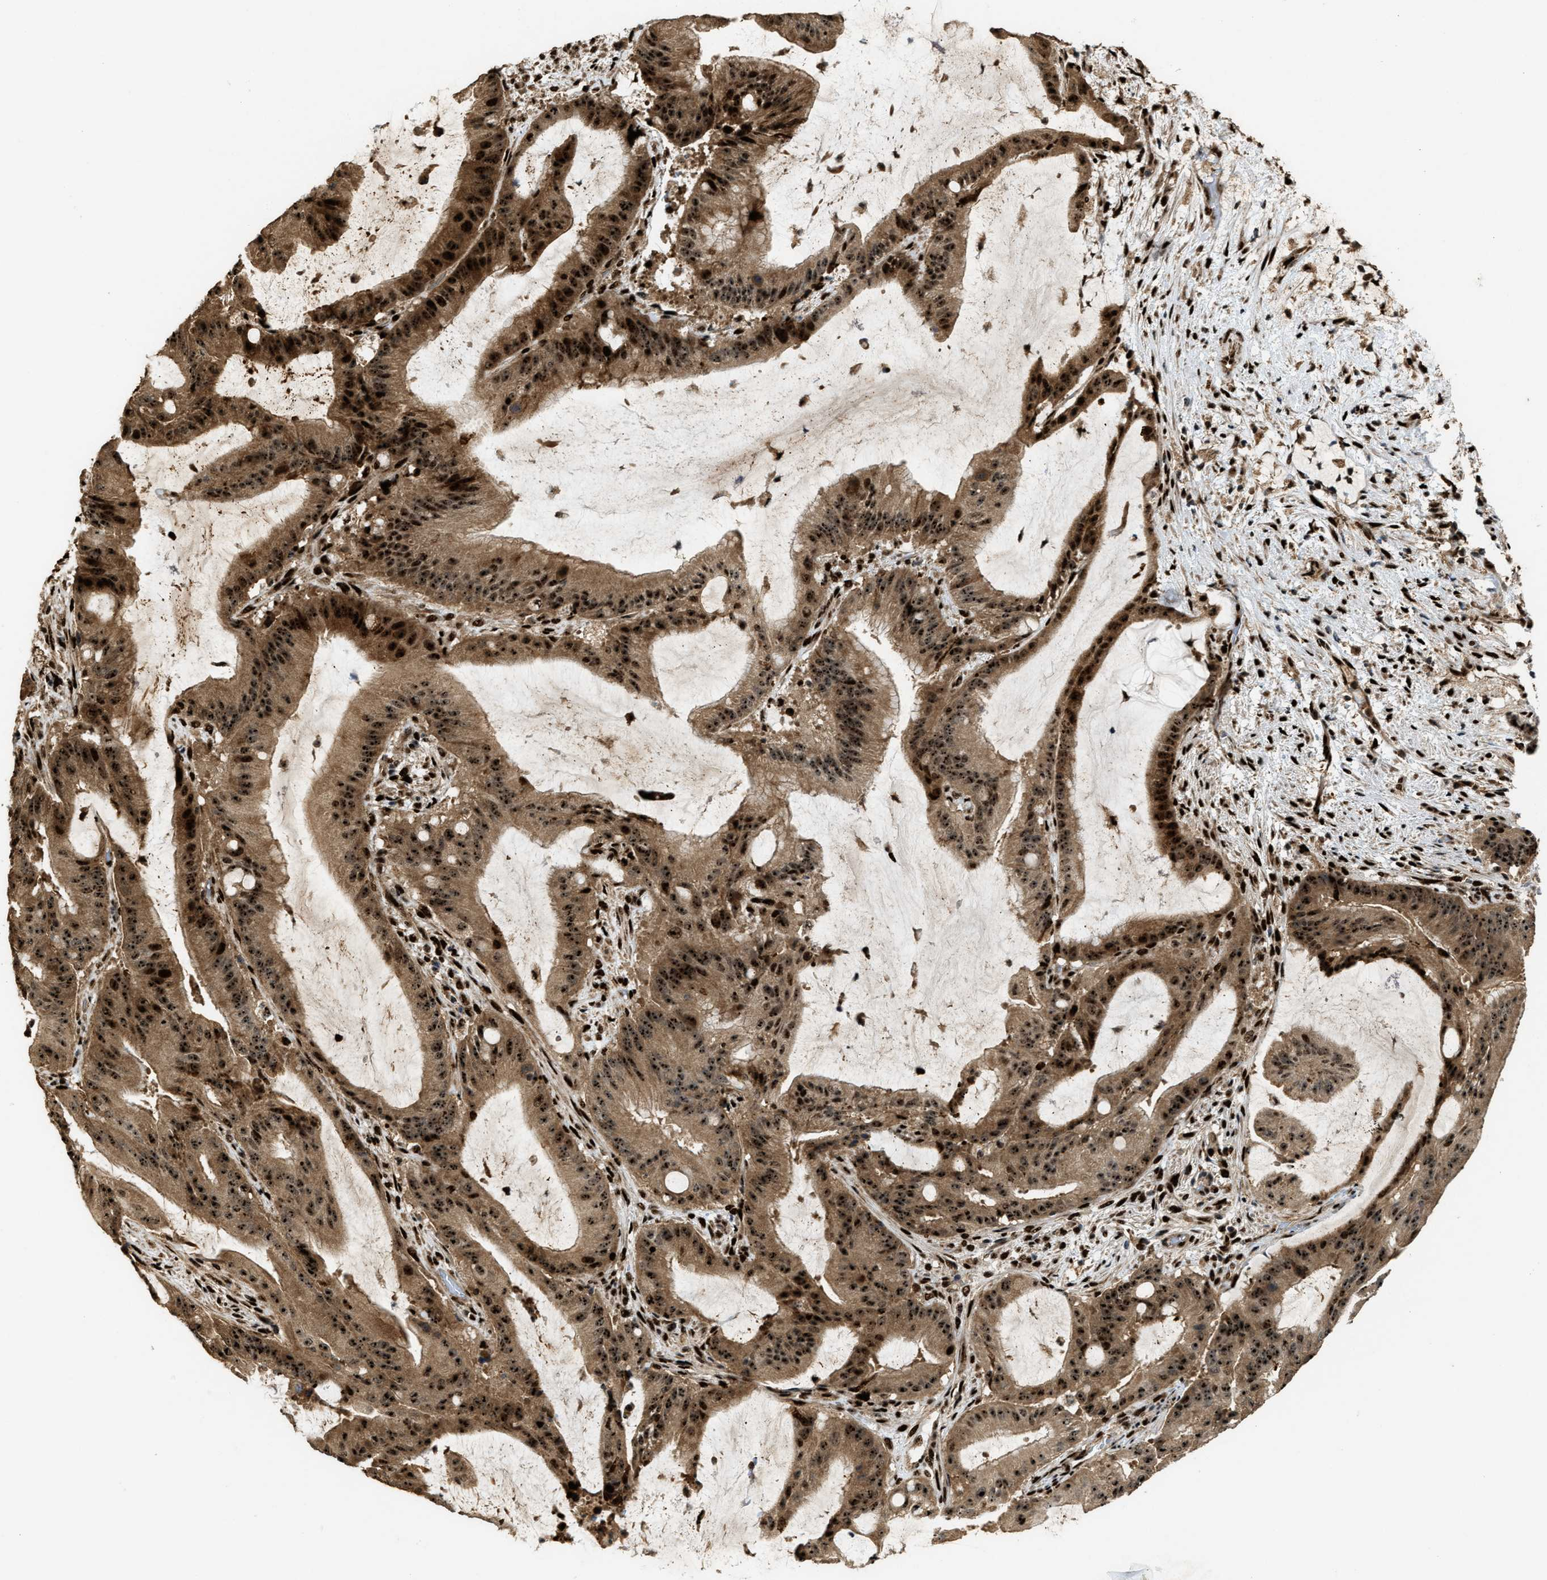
{"staining": {"intensity": "strong", "quantity": ">75%", "location": "cytoplasmic/membranous,nuclear"}, "tissue": "liver cancer", "cell_type": "Tumor cells", "image_type": "cancer", "snomed": [{"axis": "morphology", "description": "Normal tissue, NOS"}, {"axis": "morphology", "description": "Cholangiocarcinoma"}, {"axis": "topography", "description": "Liver"}, {"axis": "topography", "description": "Peripheral nerve tissue"}], "caption": "High-magnification brightfield microscopy of liver cancer (cholangiocarcinoma) stained with DAB (brown) and counterstained with hematoxylin (blue). tumor cells exhibit strong cytoplasmic/membranous and nuclear expression is seen in approximately>75% of cells. The staining is performed using DAB brown chromogen to label protein expression. The nuclei are counter-stained blue using hematoxylin.", "gene": "ZNF687", "patient": {"sex": "female", "age": 73}}